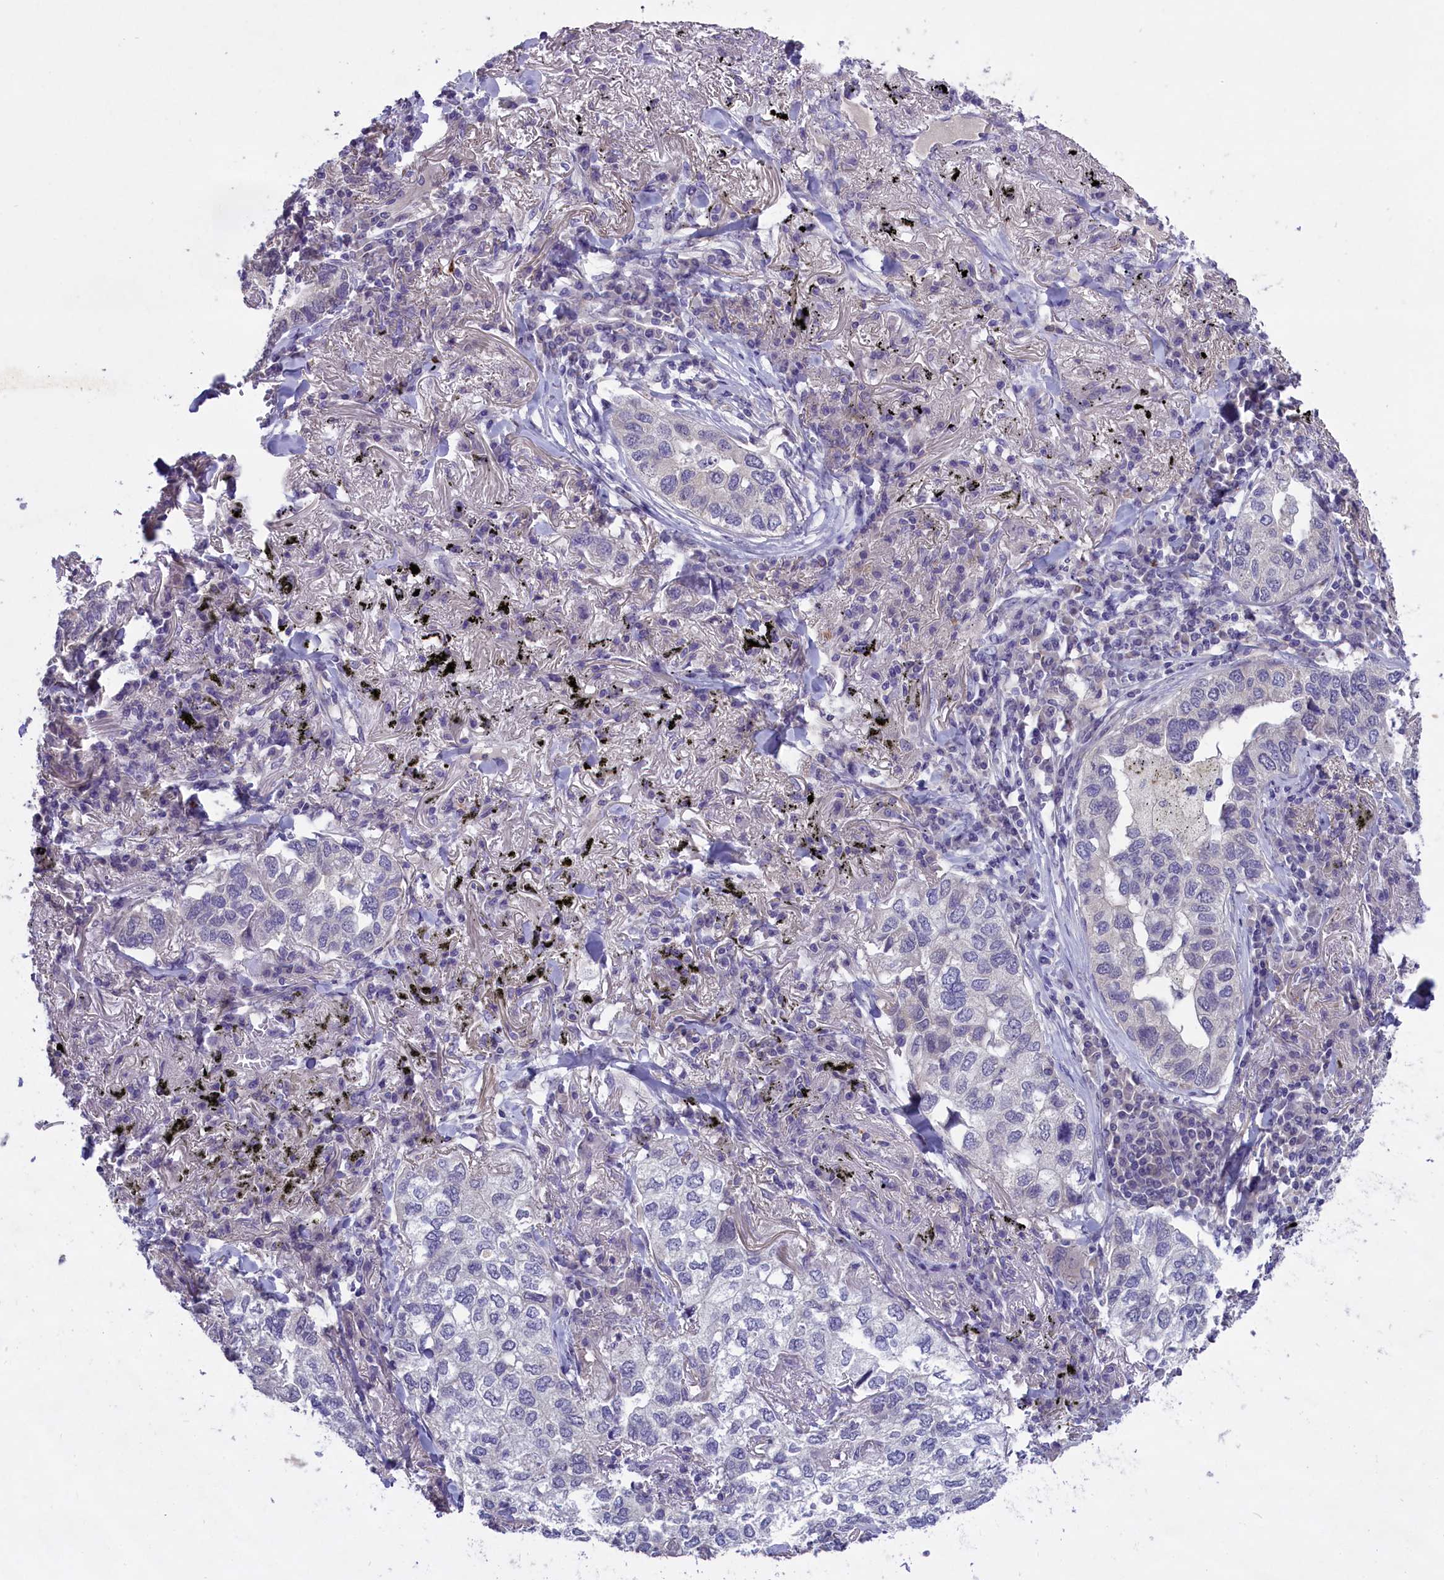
{"staining": {"intensity": "negative", "quantity": "none", "location": "none"}, "tissue": "lung cancer", "cell_type": "Tumor cells", "image_type": "cancer", "snomed": [{"axis": "morphology", "description": "Adenocarcinoma, NOS"}, {"axis": "topography", "description": "Lung"}], "caption": "Tumor cells show no significant staining in adenocarcinoma (lung). (DAB IHC visualized using brightfield microscopy, high magnification).", "gene": "ENPP6", "patient": {"sex": "male", "age": 65}}